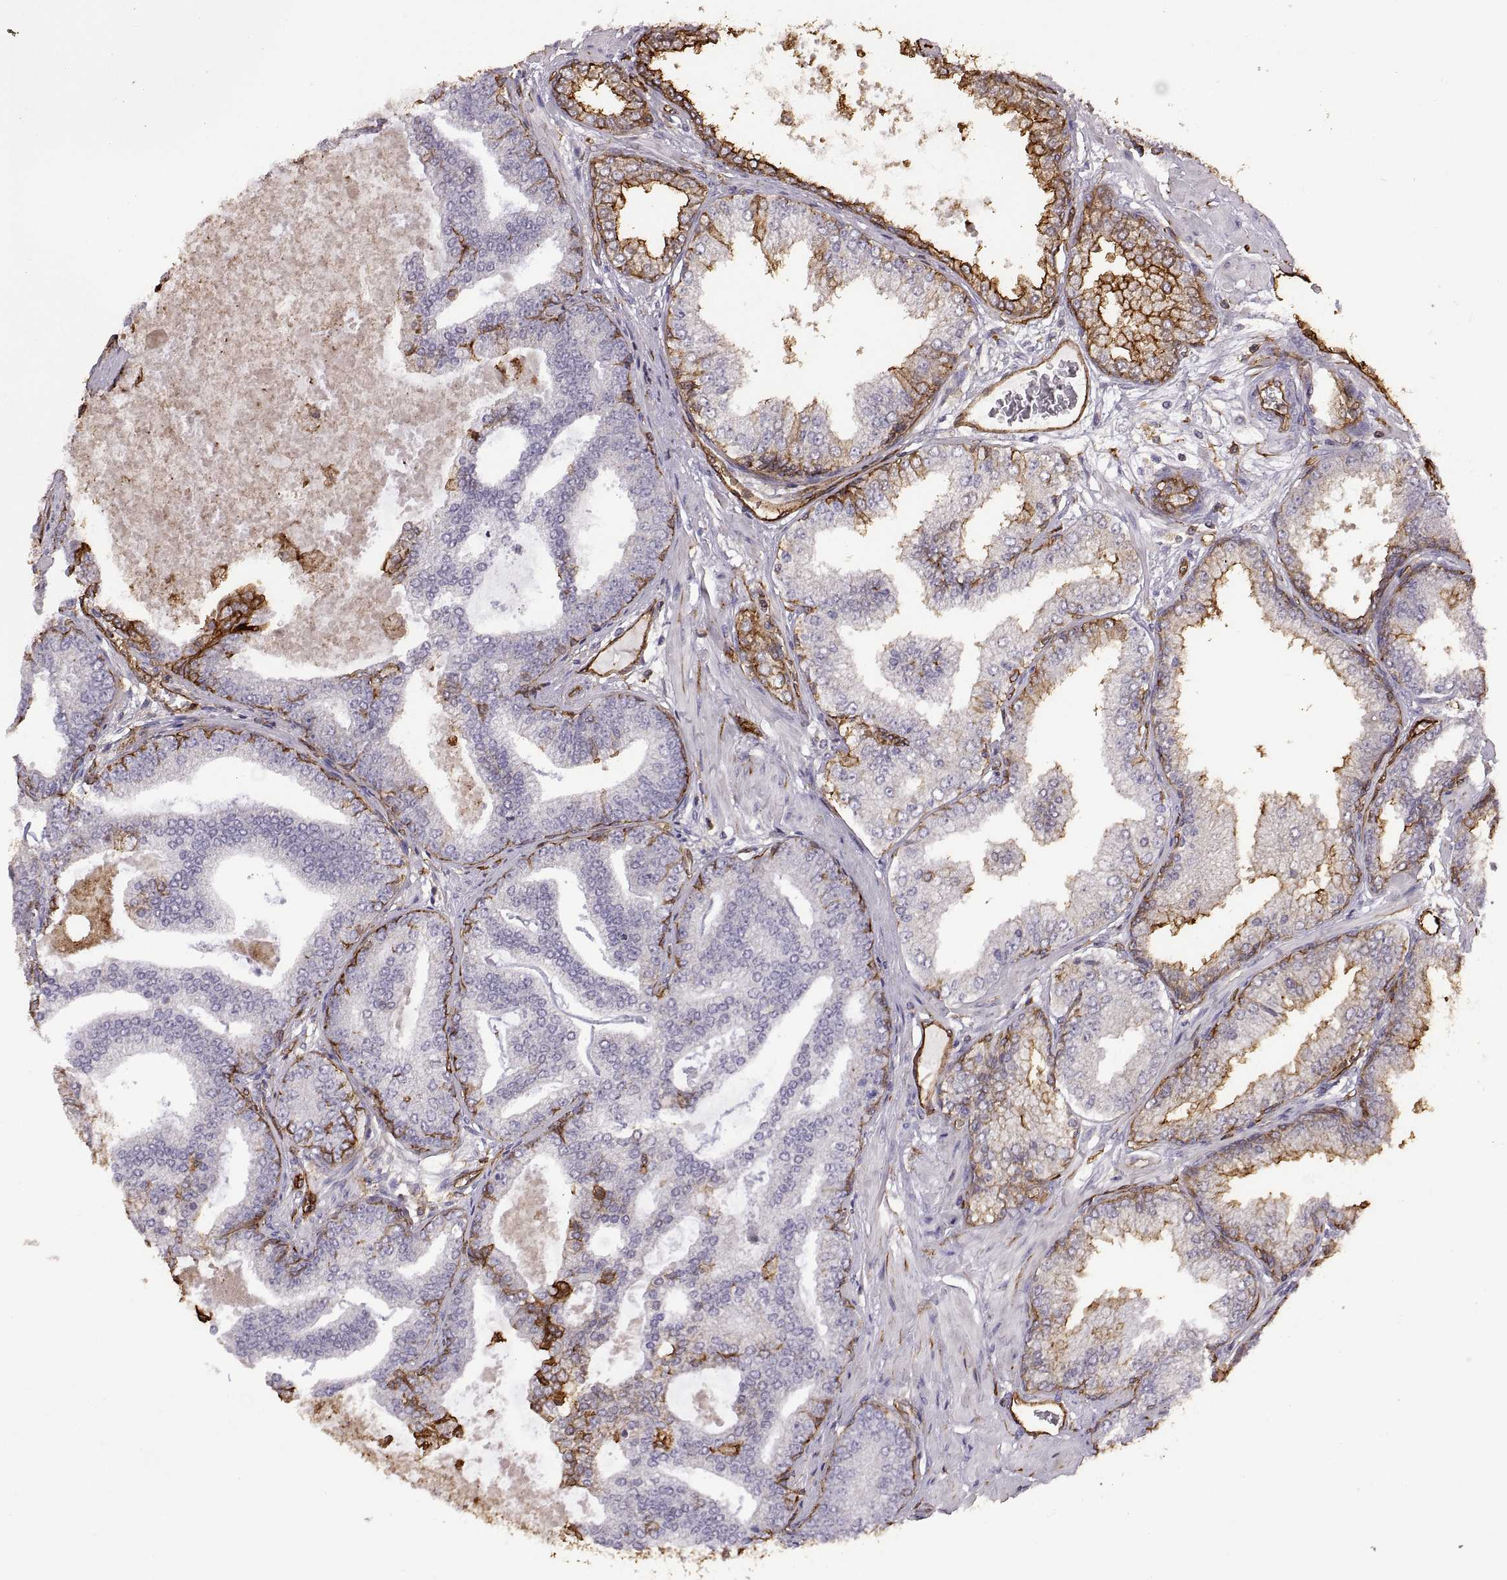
{"staining": {"intensity": "strong", "quantity": "25%-75%", "location": "cytoplasmic/membranous"}, "tissue": "prostate cancer", "cell_type": "Tumor cells", "image_type": "cancer", "snomed": [{"axis": "morphology", "description": "Adenocarcinoma, NOS"}, {"axis": "topography", "description": "Prostate"}], "caption": "Human prostate adenocarcinoma stained with a protein marker demonstrates strong staining in tumor cells.", "gene": "S100A10", "patient": {"sex": "male", "age": 64}}